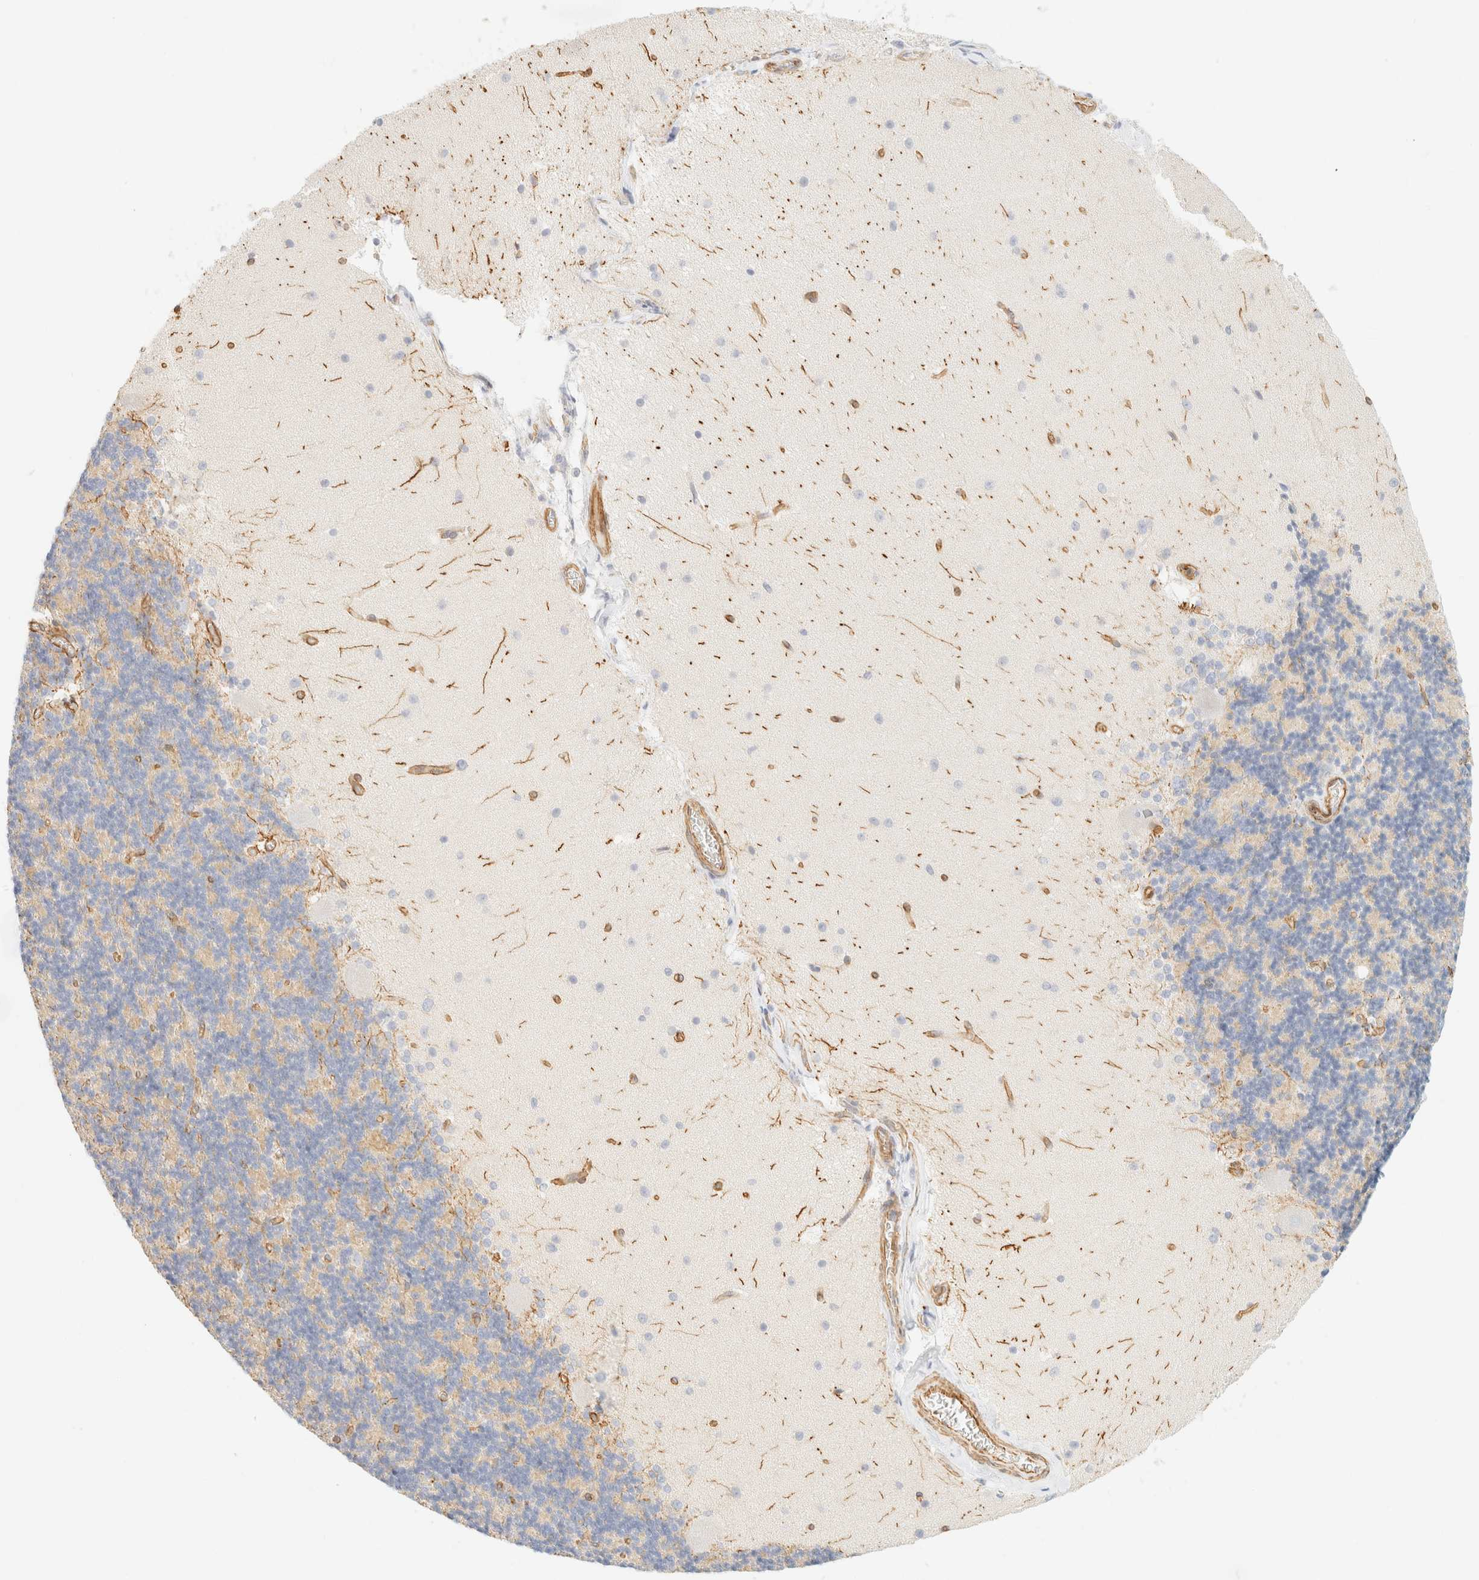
{"staining": {"intensity": "moderate", "quantity": "<25%", "location": "cytoplasmic/membranous"}, "tissue": "cerebellum", "cell_type": "Cells in granular layer", "image_type": "normal", "snomed": [{"axis": "morphology", "description": "Normal tissue, NOS"}, {"axis": "topography", "description": "Cerebellum"}], "caption": "IHC staining of unremarkable cerebellum, which reveals low levels of moderate cytoplasmic/membranous staining in about <25% of cells in granular layer indicating moderate cytoplasmic/membranous protein expression. The staining was performed using DAB (brown) for protein detection and nuclei were counterstained in hematoxylin (blue).", "gene": "OTOP2", "patient": {"sex": "female", "age": 19}}